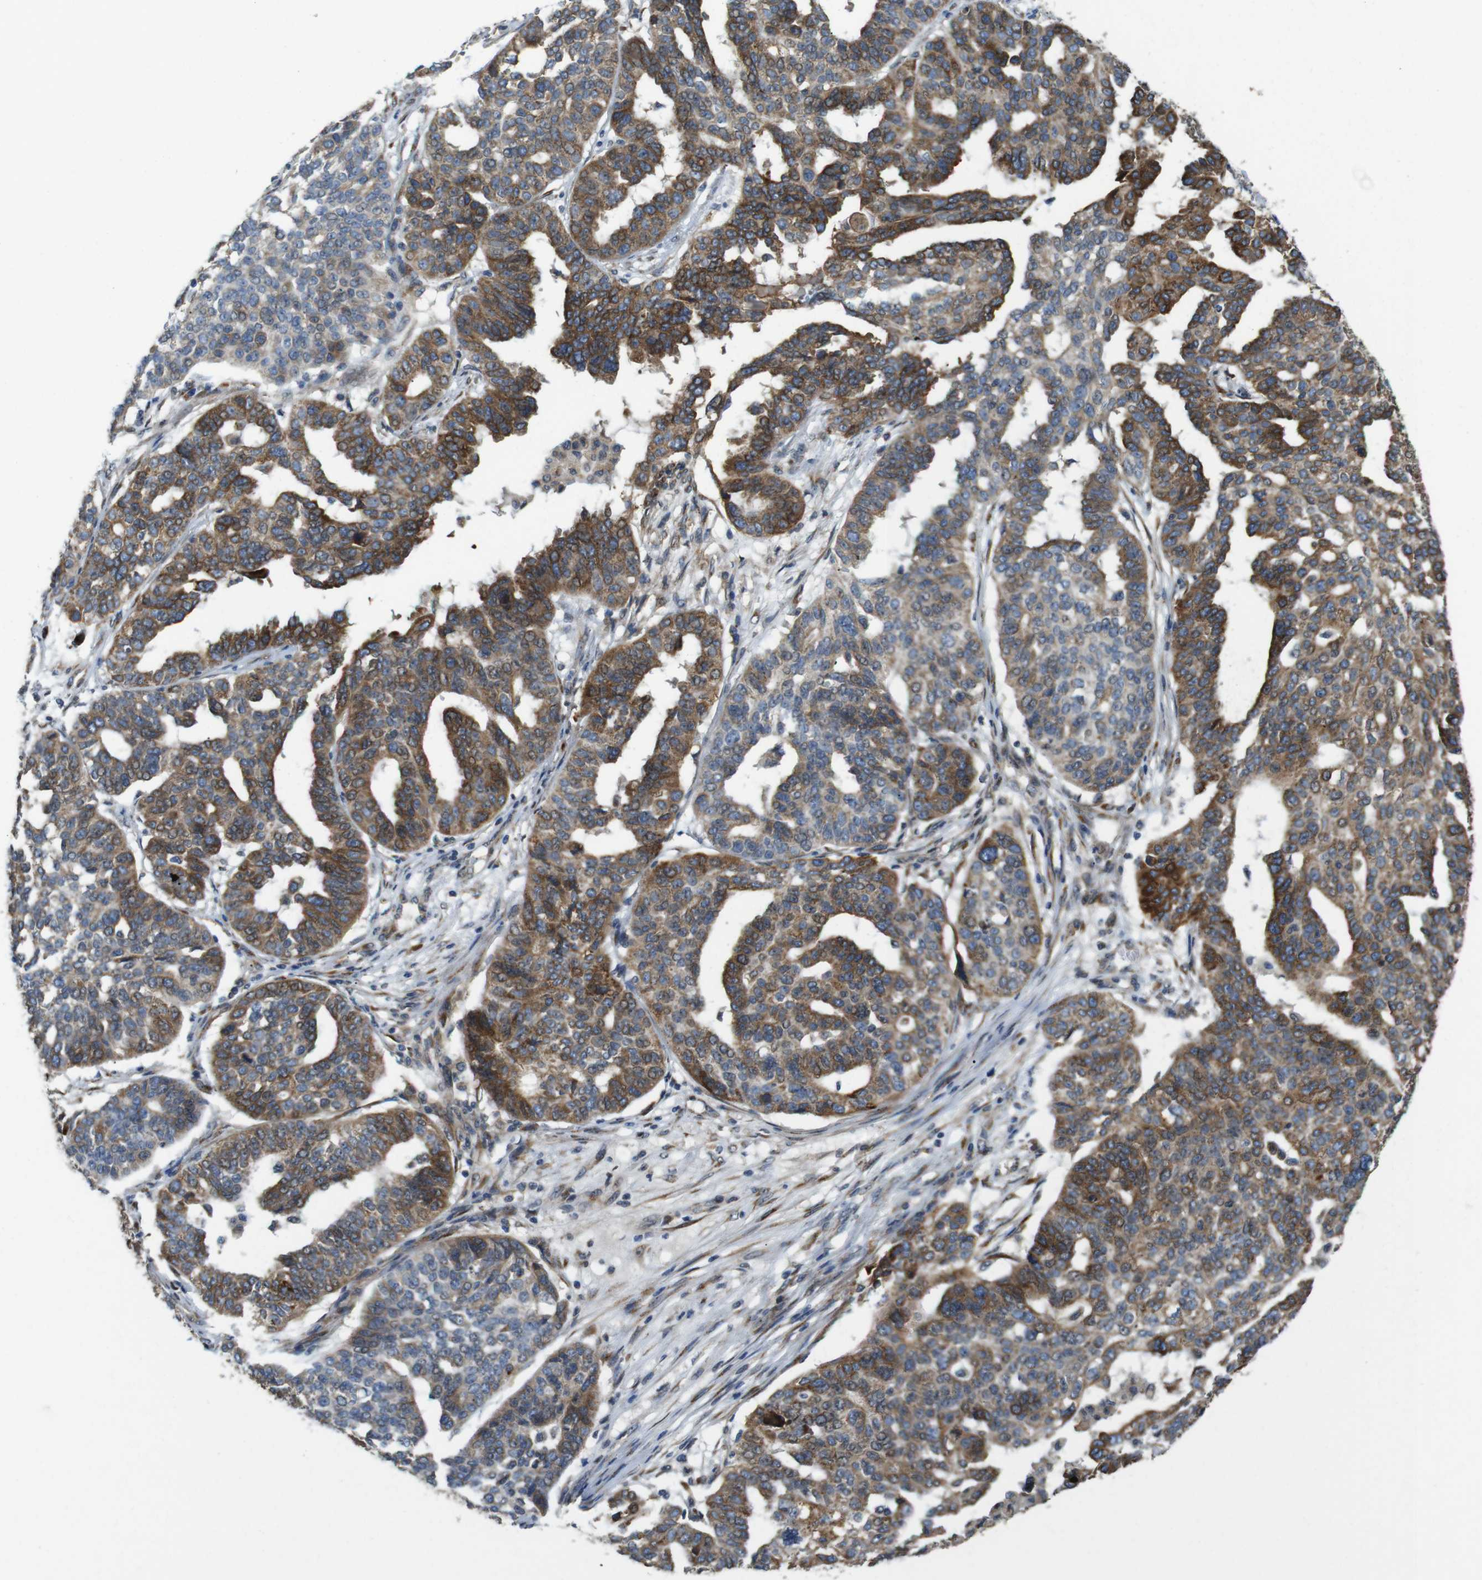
{"staining": {"intensity": "strong", "quantity": "25%-75%", "location": "cytoplasmic/membranous"}, "tissue": "ovarian cancer", "cell_type": "Tumor cells", "image_type": "cancer", "snomed": [{"axis": "morphology", "description": "Cystadenocarcinoma, serous, NOS"}, {"axis": "topography", "description": "Ovary"}], "caption": "High-power microscopy captured an IHC histopathology image of ovarian cancer (serous cystadenocarcinoma), revealing strong cytoplasmic/membranous expression in about 25%-75% of tumor cells. The protein is shown in brown color, while the nuclei are stained blue.", "gene": "TMEM143", "patient": {"sex": "female", "age": 59}}